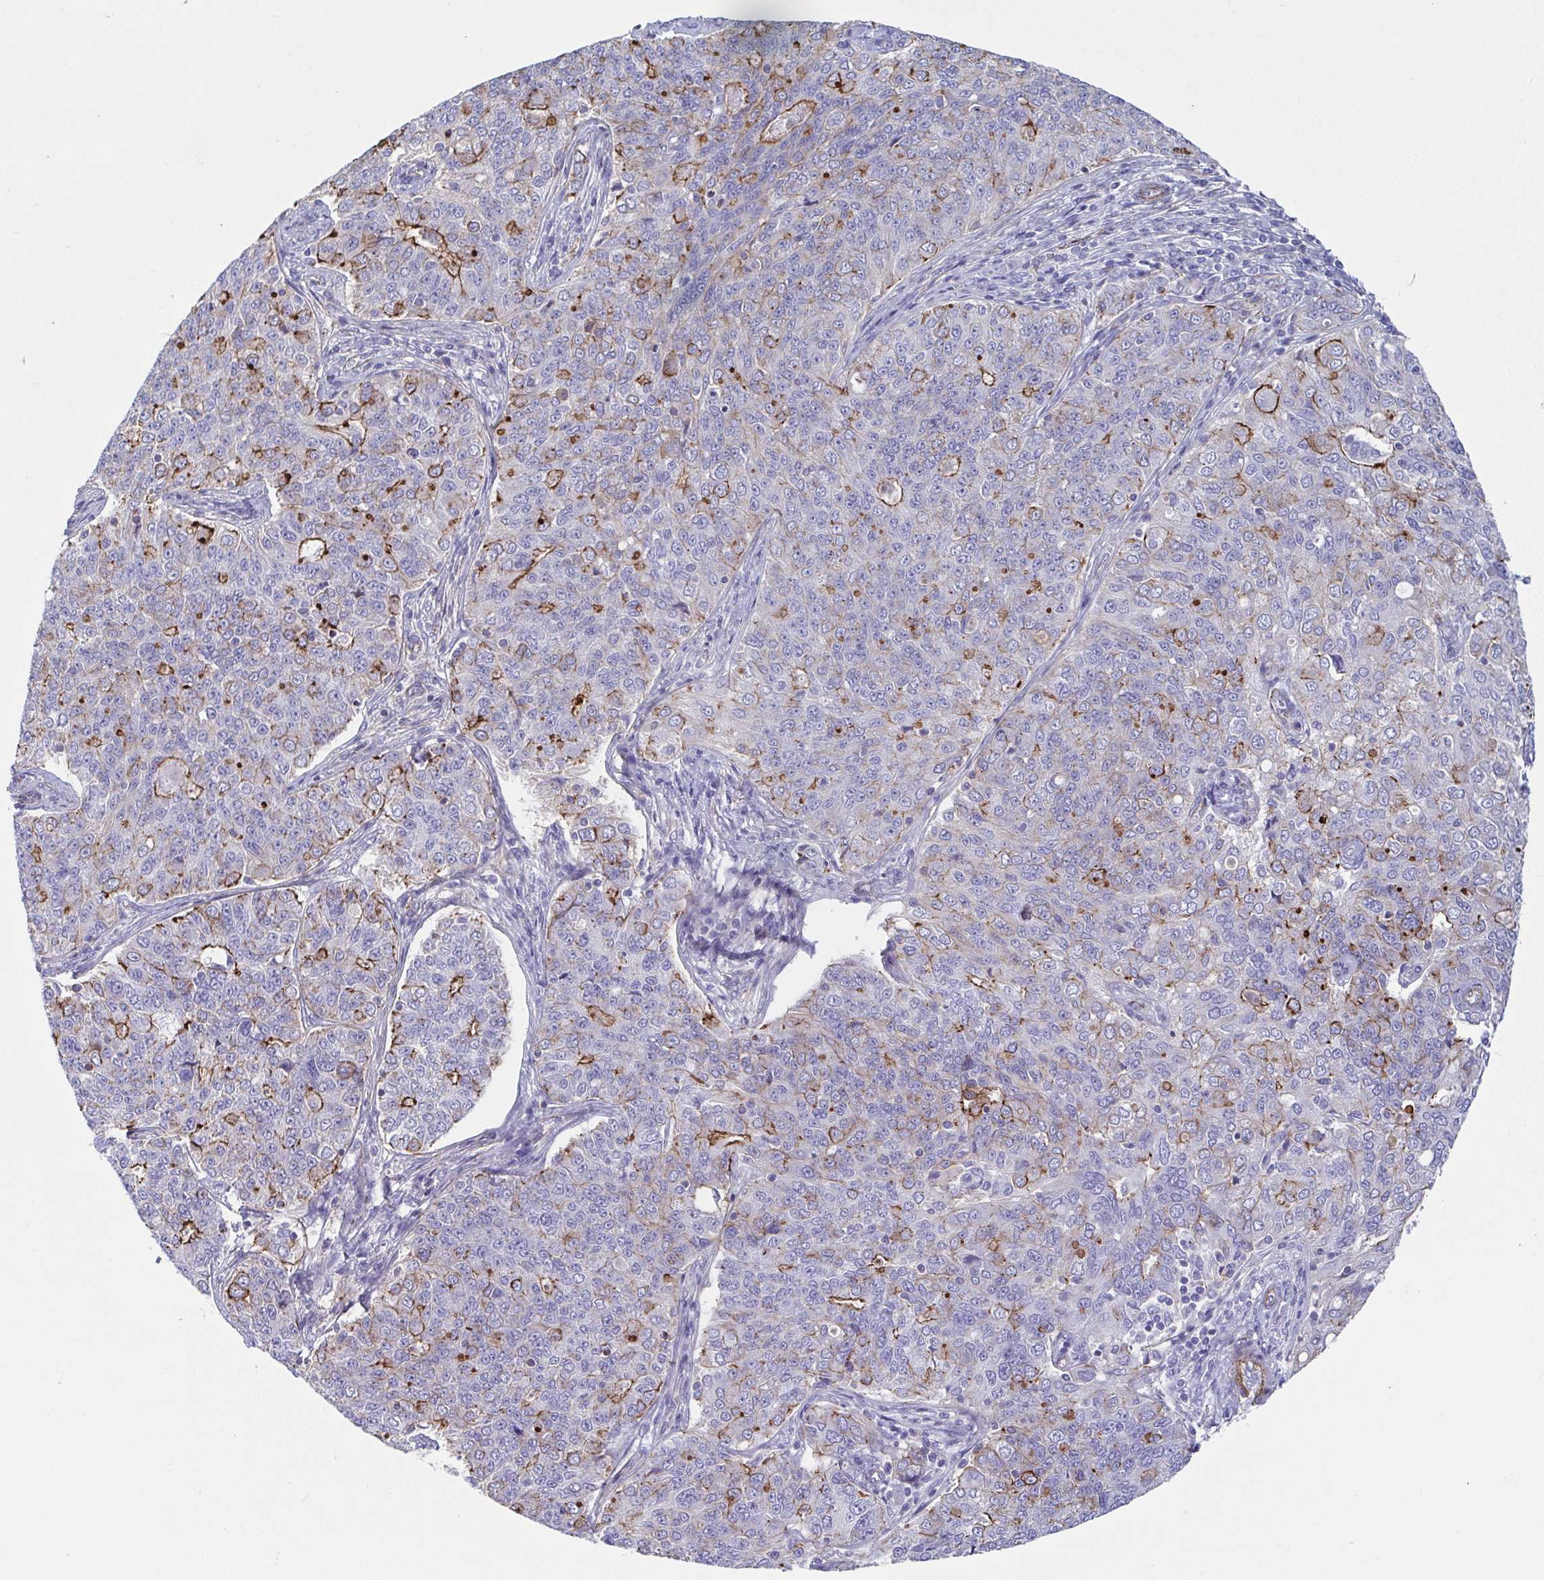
{"staining": {"intensity": "moderate", "quantity": "<25%", "location": "cytoplasmic/membranous"}, "tissue": "endometrial cancer", "cell_type": "Tumor cells", "image_type": "cancer", "snomed": [{"axis": "morphology", "description": "Adenocarcinoma, NOS"}, {"axis": "topography", "description": "Endometrium"}], "caption": "This histopathology image exhibits endometrial adenocarcinoma stained with immunohistochemistry to label a protein in brown. The cytoplasmic/membranous of tumor cells show moderate positivity for the protein. Nuclei are counter-stained blue.", "gene": "TRAM2", "patient": {"sex": "female", "age": 43}}